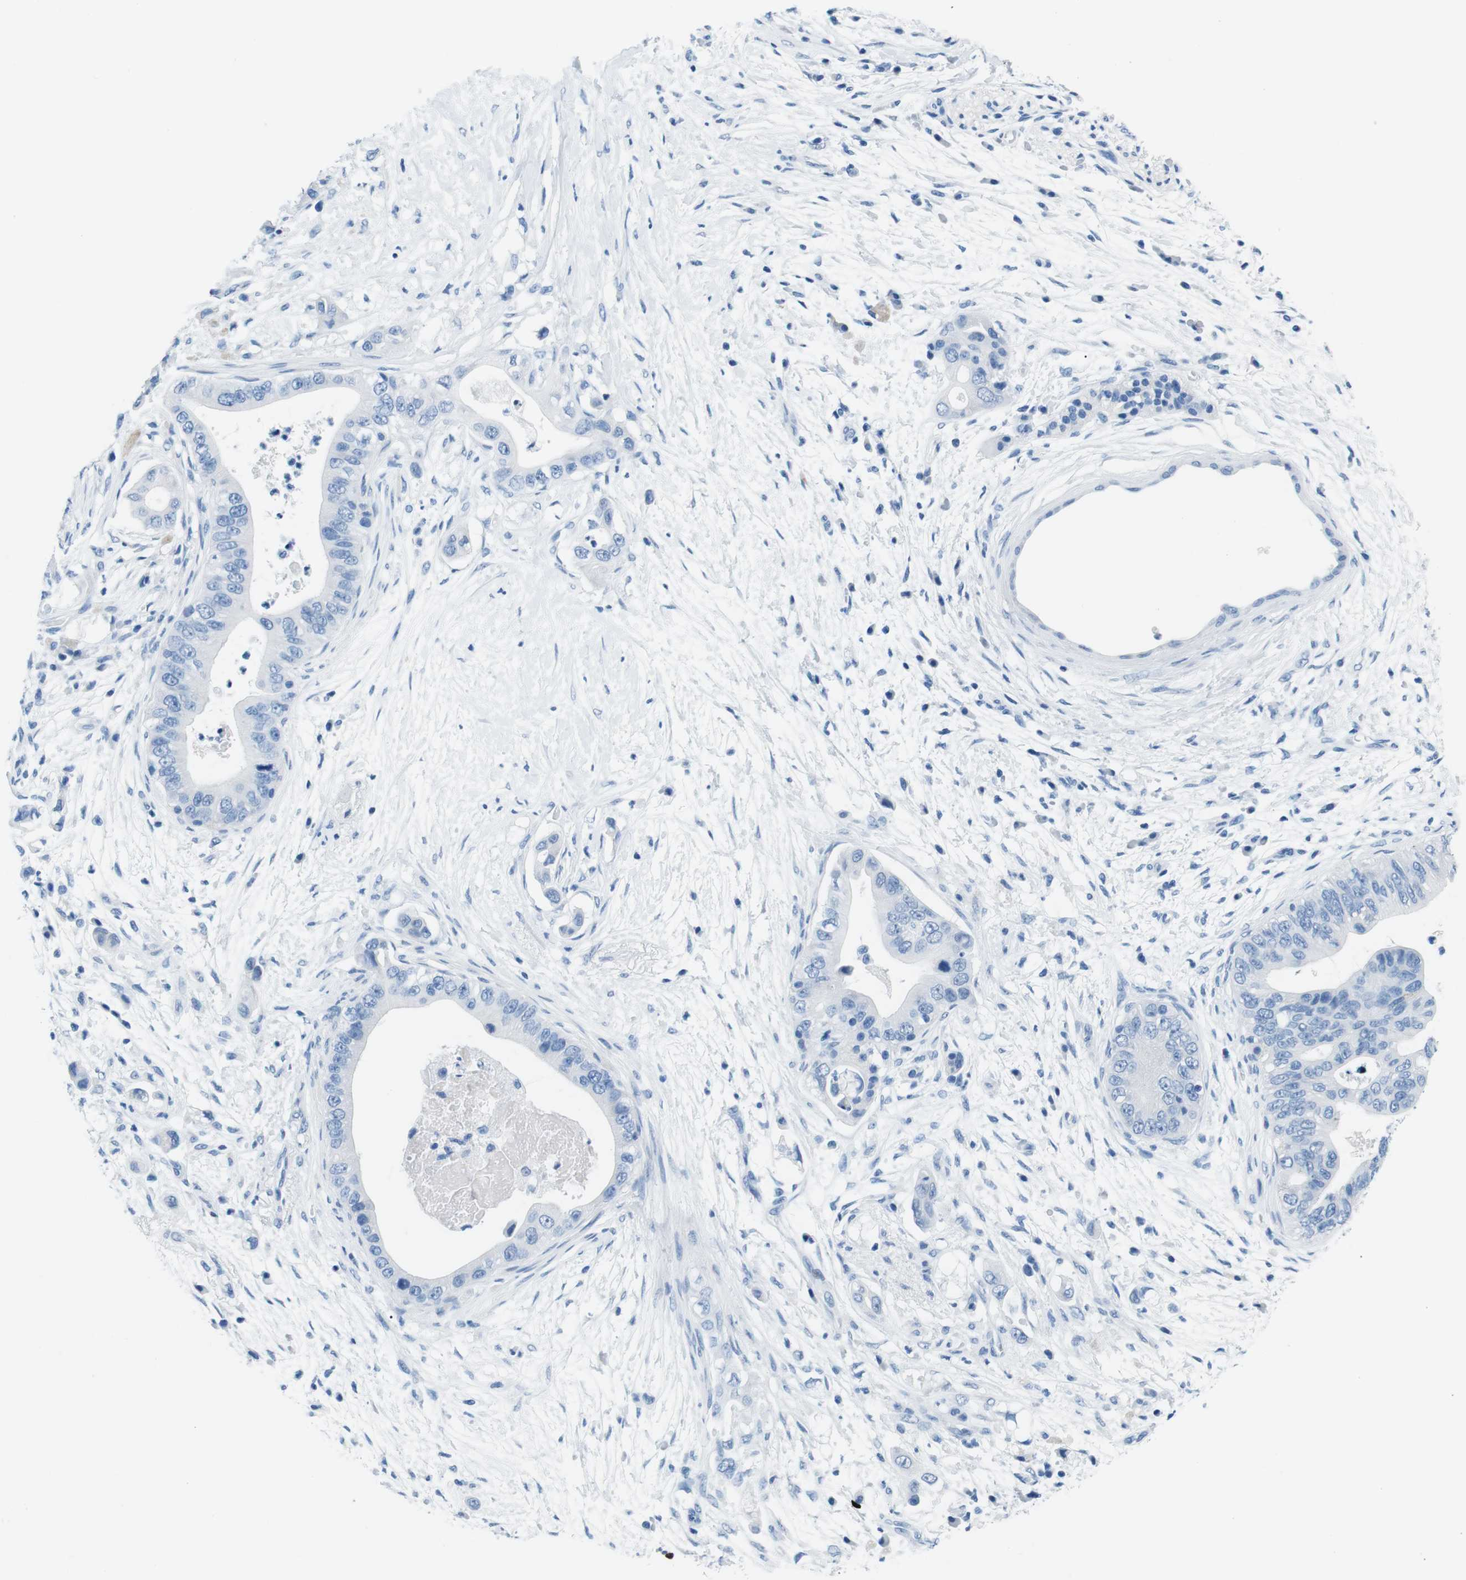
{"staining": {"intensity": "negative", "quantity": "none", "location": "none"}, "tissue": "pancreatic cancer", "cell_type": "Tumor cells", "image_type": "cancer", "snomed": [{"axis": "morphology", "description": "Adenocarcinoma, NOS"}, {"axis": "topography", "description": "Pancreas"}], "caption": "The photomicrograph shows no significant staining in tumor cells of pancreatic cancer.", "gene": "MUC2", "patient": {"sex": "male", "age": 77}}